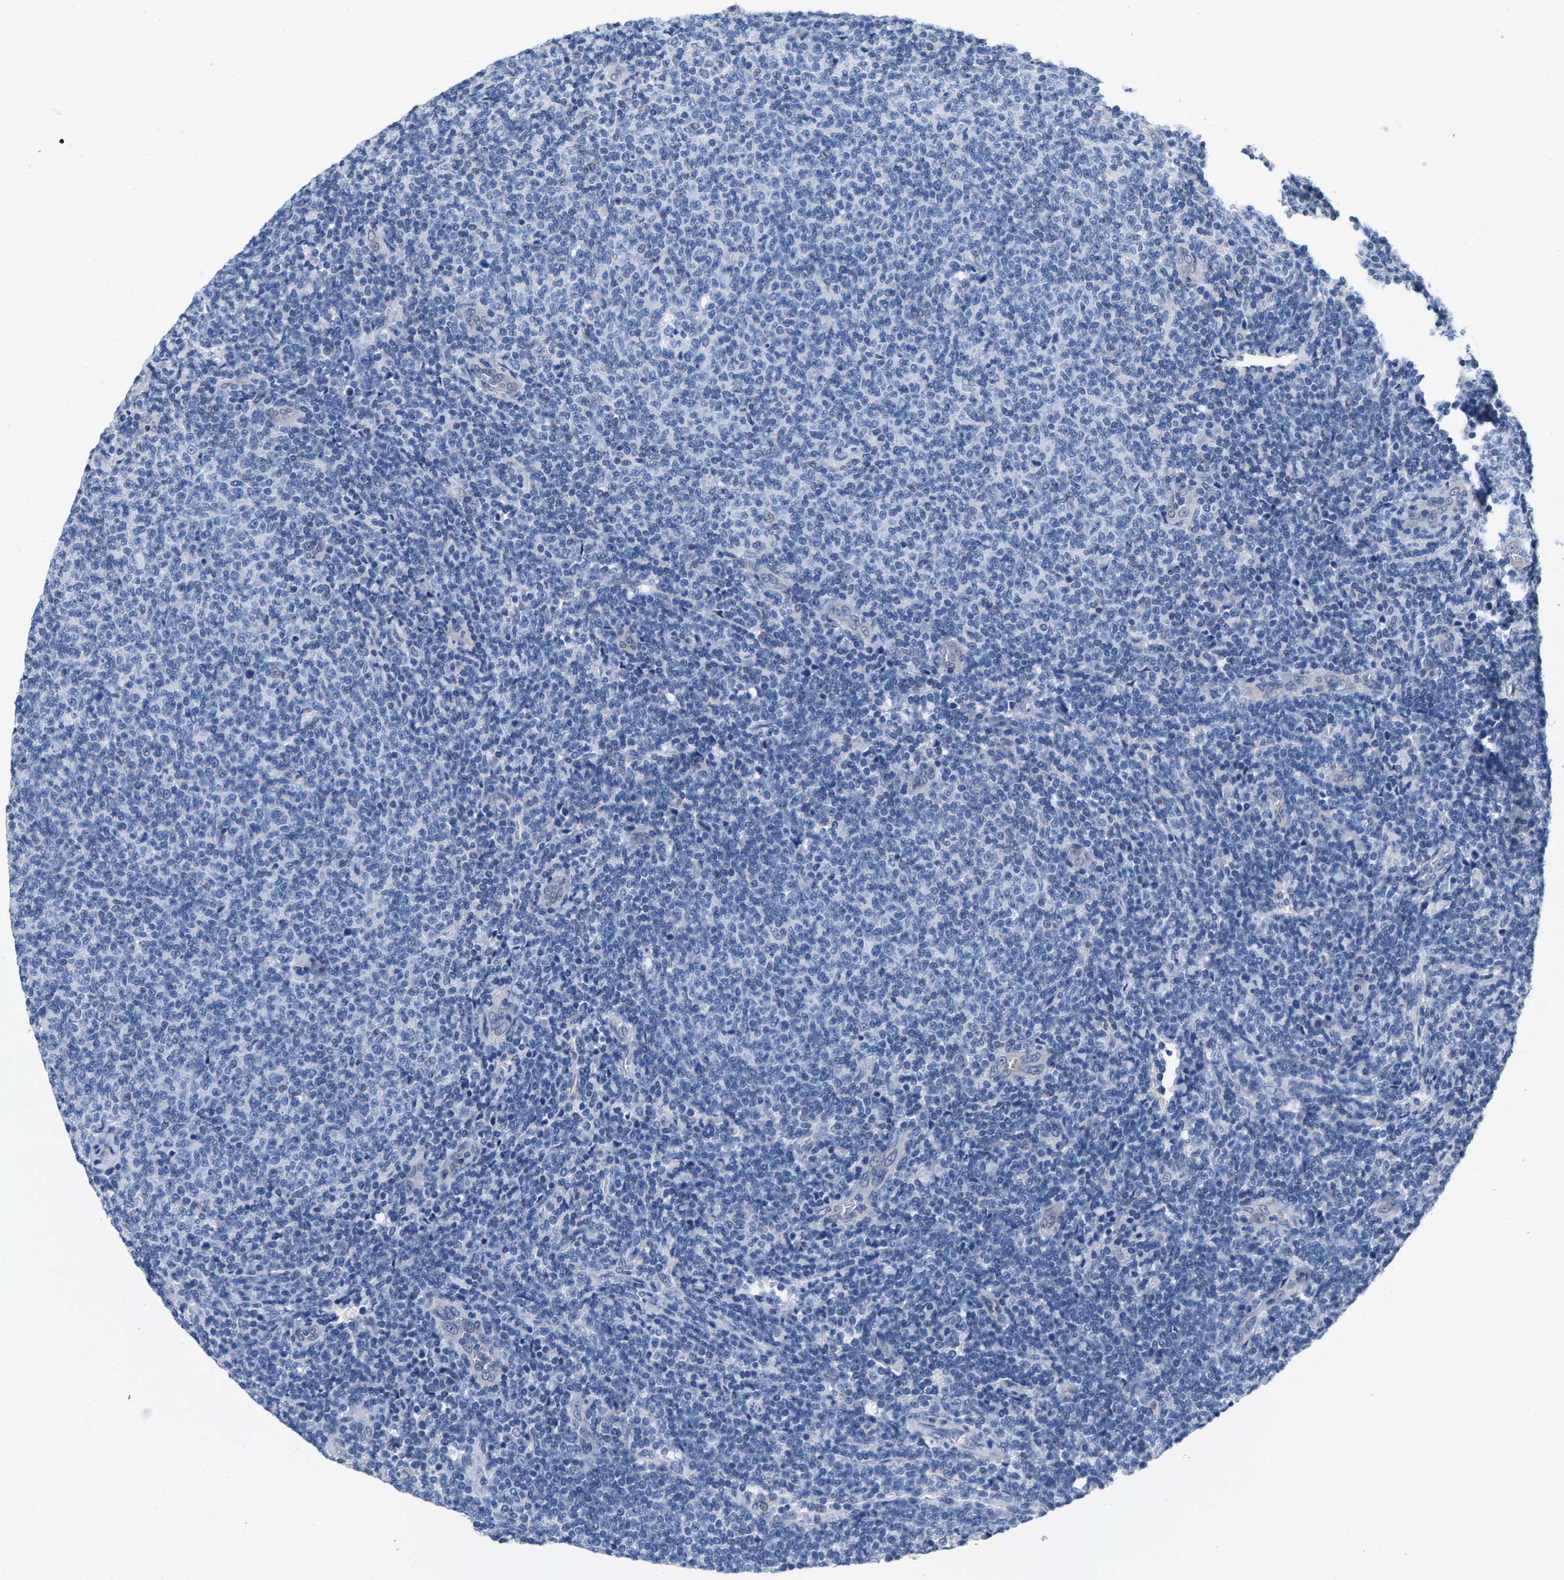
{"staining": {"intensity": "negative", "quantity": "none", "location": "none"}, "tissue": "lymphoma", "cell_type": "Tumor cells", "image_type": "cancer", "snomed": [{"axis": "morphology", "description": "Malignant lymphoma, non-Hodgkin's type, Low grade"}, {"axis": "topography", "description": "Lymph node"}], "caption": "A high-resolution image shows immunohistochemistry staining of lymphoma, which exhibits no significant positivity in tumor cells.", "gene": "SSH3", "patient": {"sex": "male", "age": 66}}